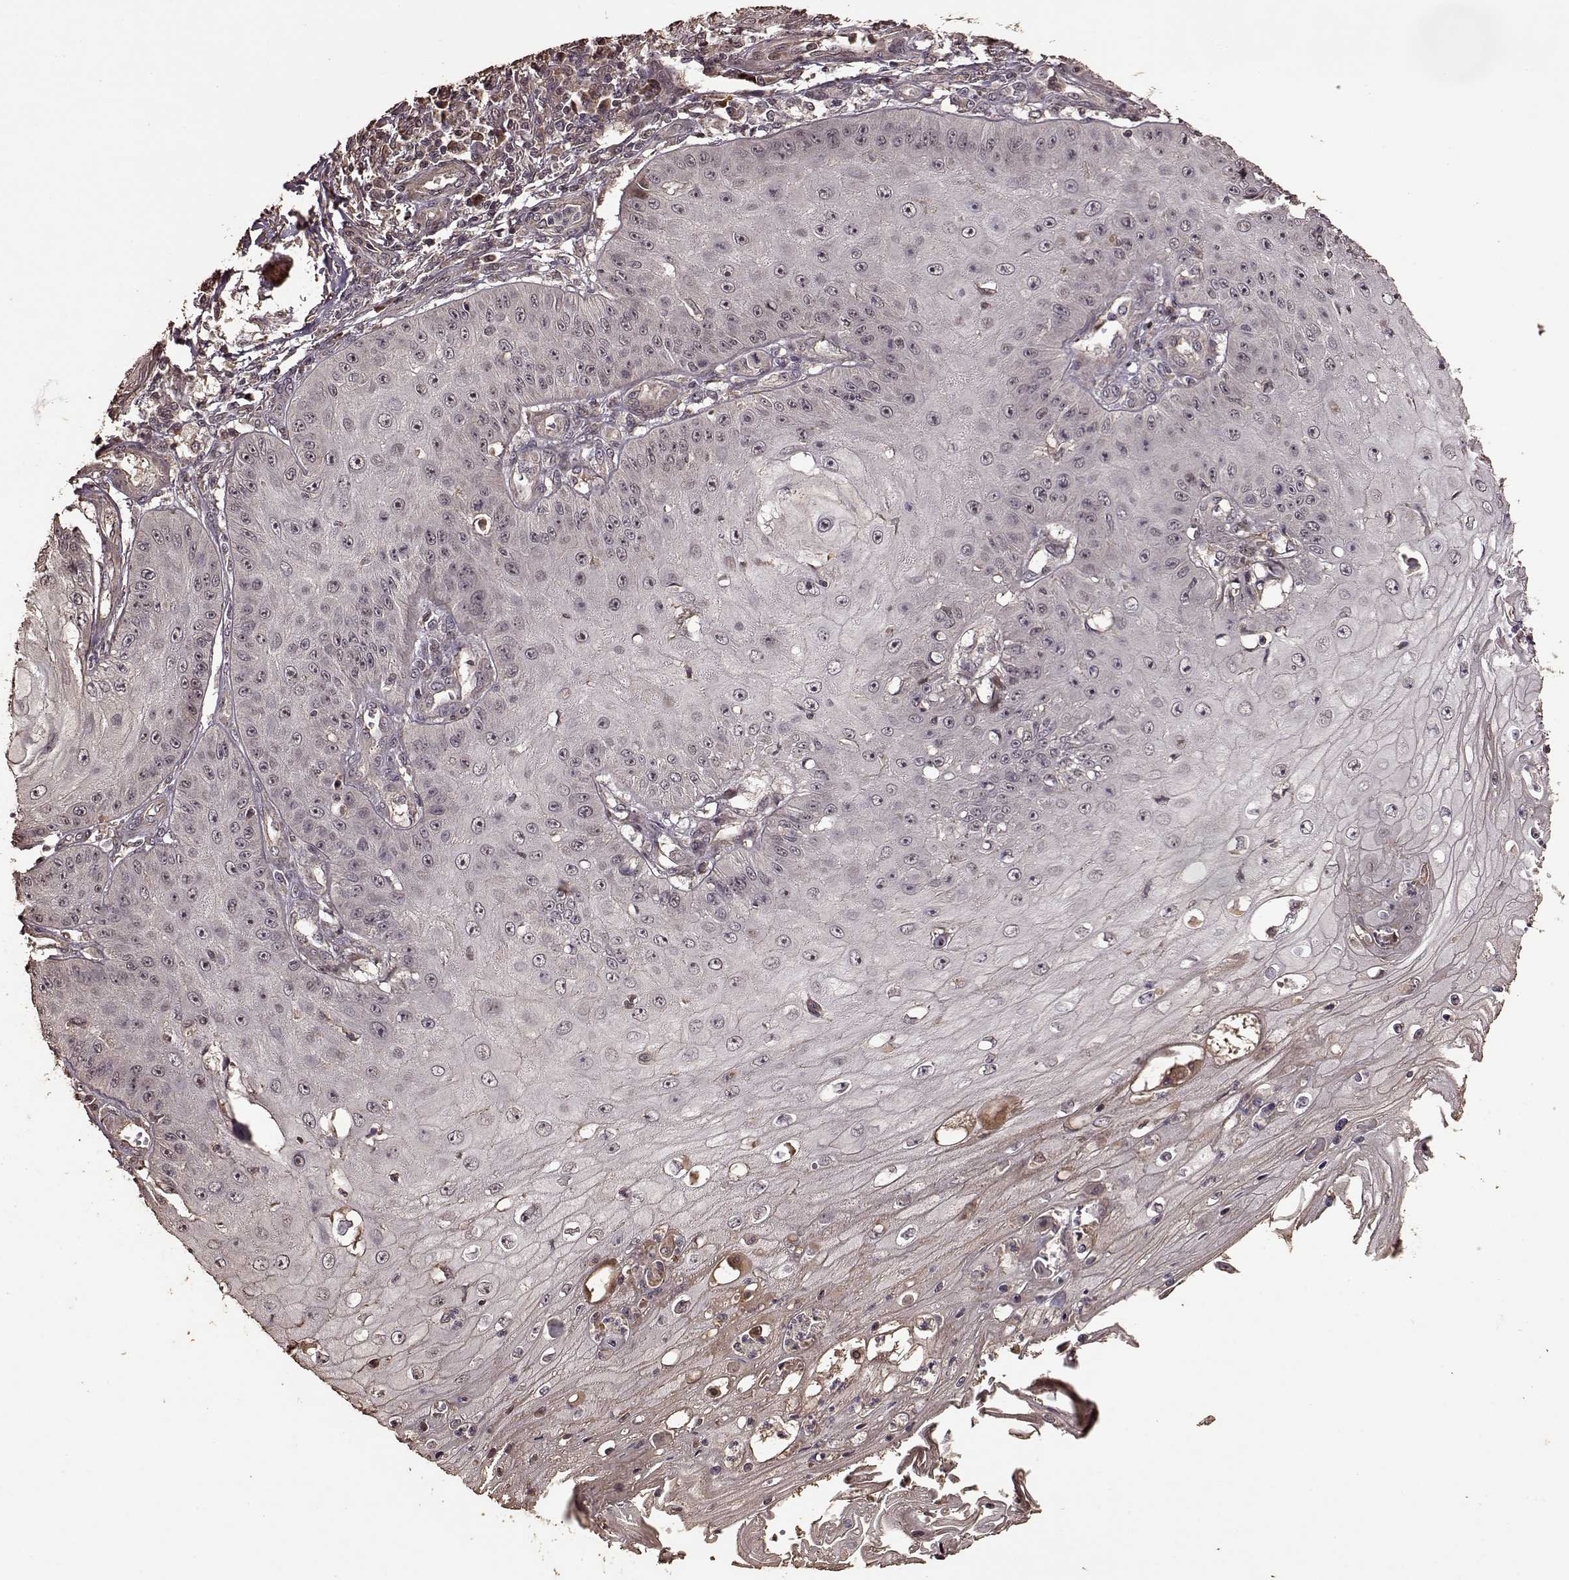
{"staining": {"intensity": "negative", "quantity": "none", "location": "none"}, "tissue": "skin cancer", "cell_type": "Tumor cells", "image_type": "cancer", "snomed": [{"axis": "morphology", "description": "Squamous cell carcinoma, NOS"}, {"axis": "topography", "description": "Skin"}], "caption": "The IHC micrograph has no significant staining in tumor cells of squamous cell carcinoma (skin) tissue.", "gene": "FBXW11", "patient": {"sex": "male", "age": 70}}